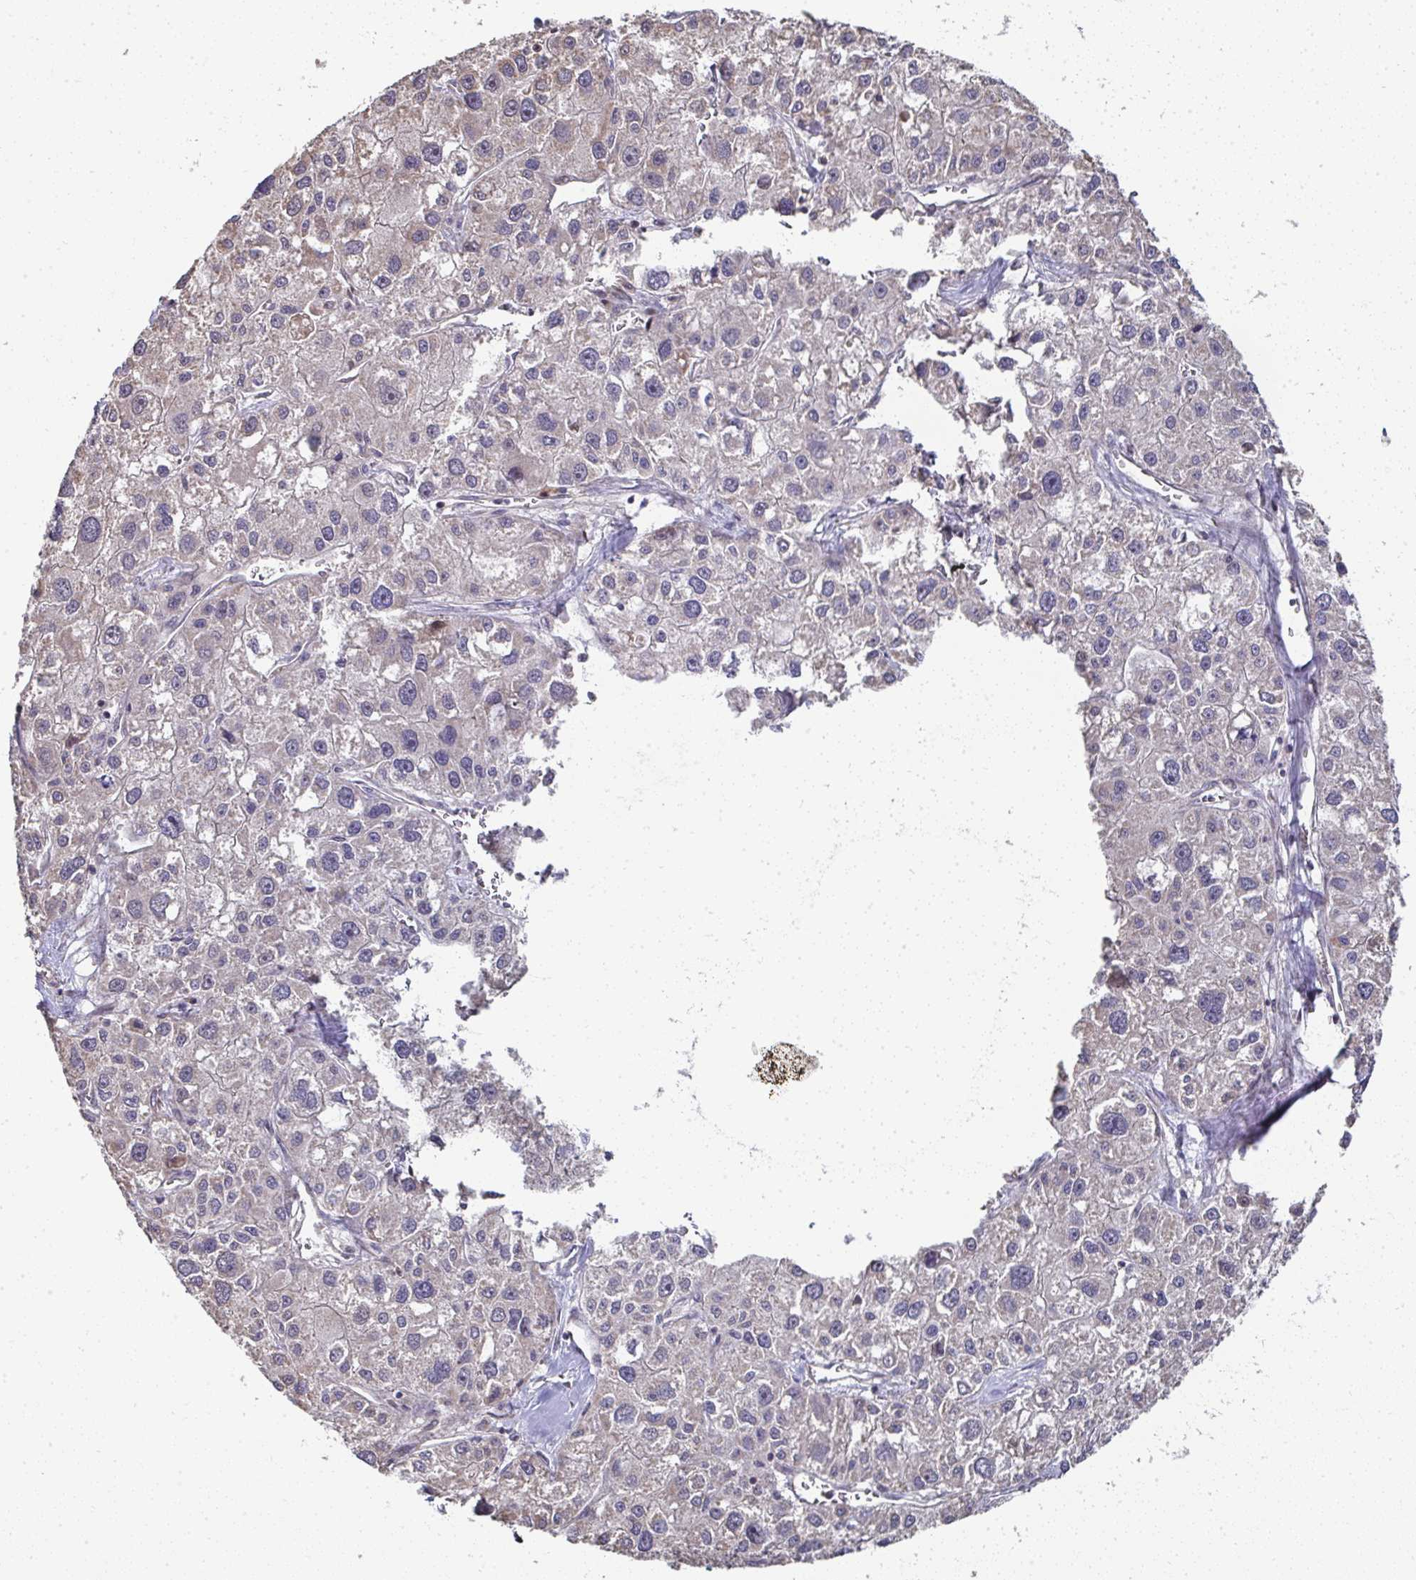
{"staining": {"intensity": "weak", "quantity": "<25%", "location": "cytoplasmic/membranous"}, "tissue": "liver cancer", "cell_type": "Tumor cells", "image_type": "cancer", "snomed": [{"axis": "morphology", "description": "Carcinoma, Hepatocellular, NOS"}, {"axis": "topography", "description": "Liver"}], "caption": "Tumor cells are negative for protein expression in human liver hepatocellular carcinoma.", "gene": "AGTPBP1", "patient": {"sex": "male", "age": 73}}